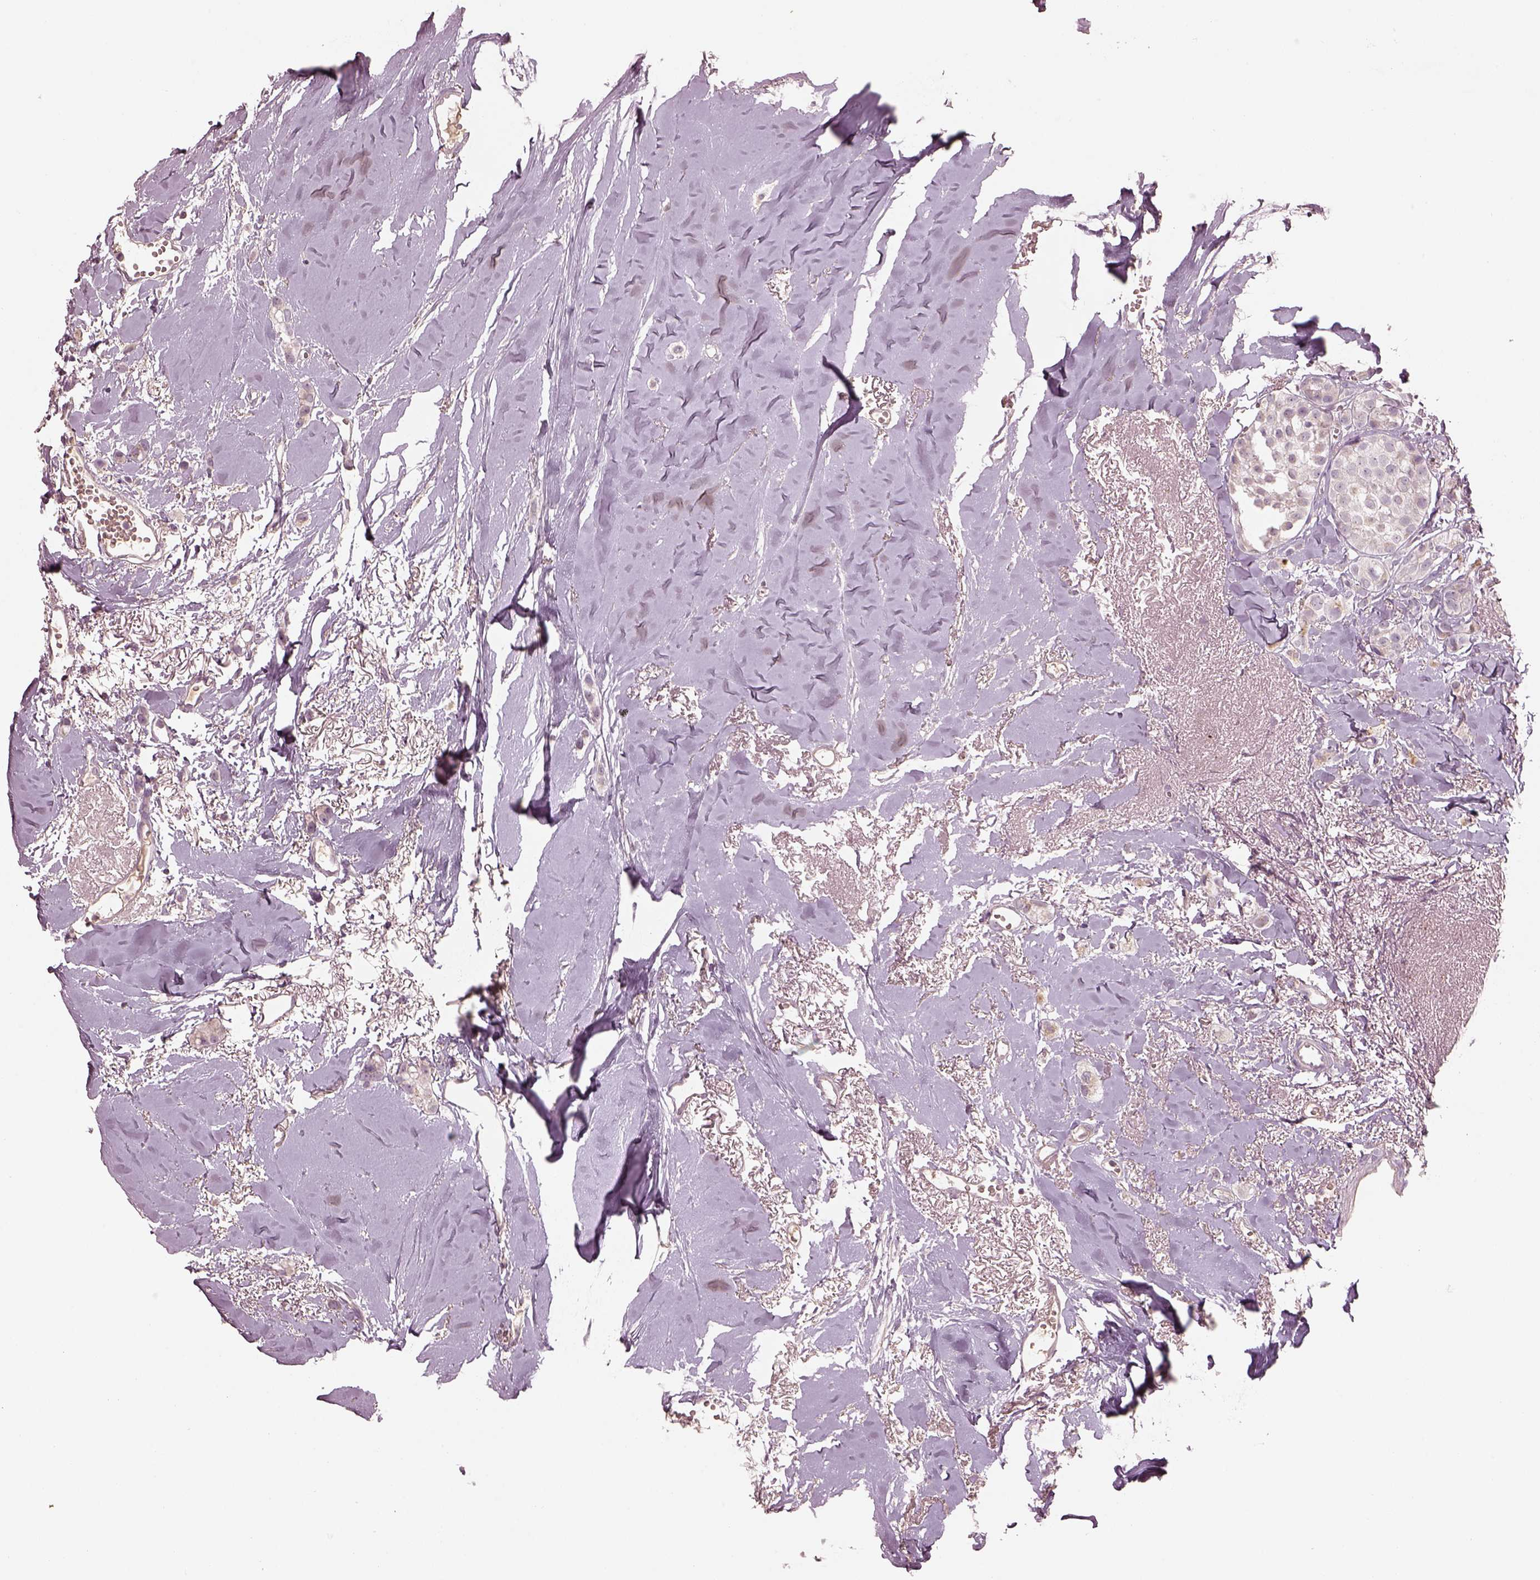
{"staining": {"intensity": "weak", "quantity": "25%-75%", "location": "cytoplasmic/membranous"}, "tissue": "breast cancer", "cell_type": "Tumor cells", "image_type": "cancer", "snomed": [{"axis": "morphology", "description": "Duct carcinoma"}, {"axis": "topography", "description": "Breast"}], "caption": "Weak cytoplasmic/membranous protein staining is identified in about 25%-75% of tumor cells in breast cancer.", "gene": "TLX3", "patient": {"sex": "female", "age": 85}}